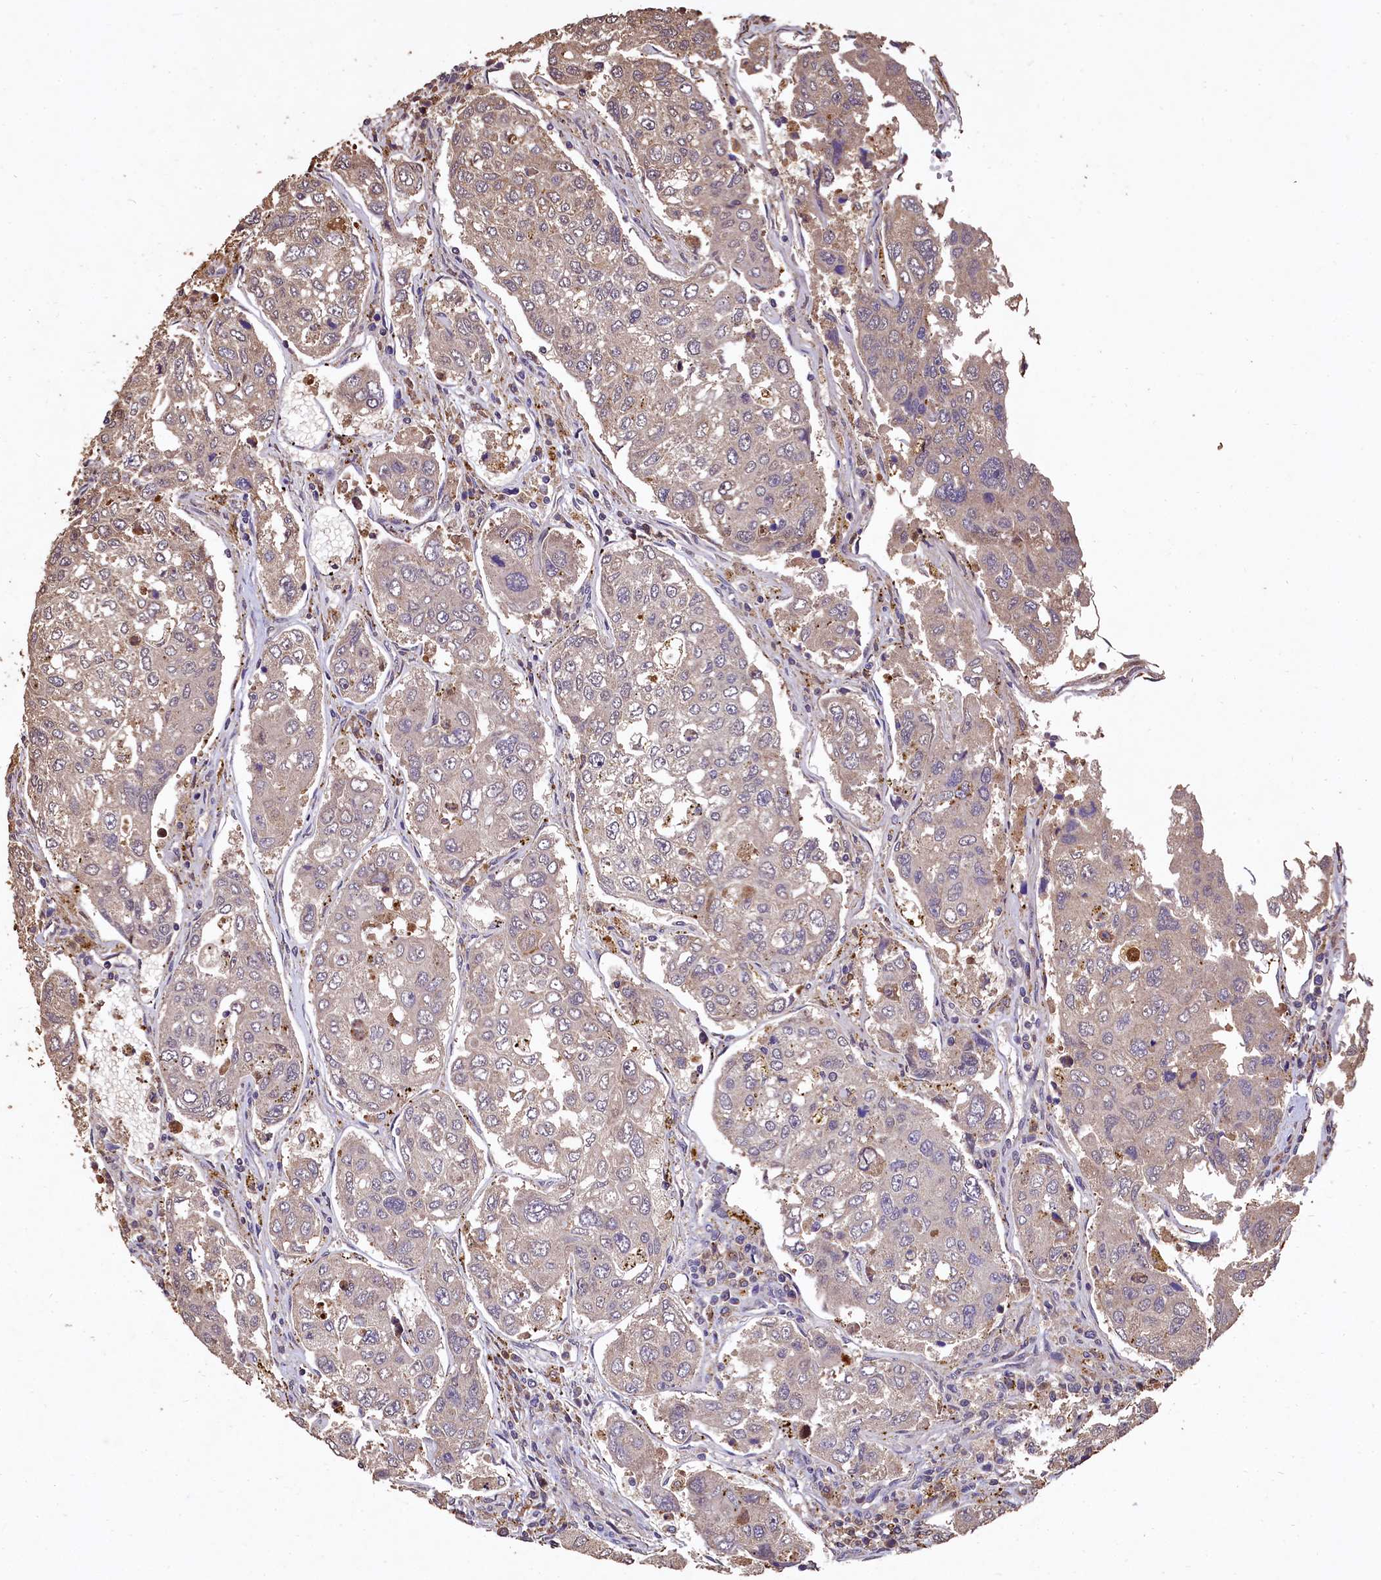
{"staining": {"intensity": "weak", "quantity": "<25%", "location": "cytoplasmic/membranous"}, "tissue": "urothelial cancer", "cell_type": "Tumor cells", "image_type": "cancer", "snomed": [{"axis": "morphology", "description": "Urothelial carcinoma, High grade"}, {"axis": "topography", "description": "Lymph node"}, {"axis": "topography", "description": "Urinary bladder"}], "caption": "DAB immunohistochemical staining of human high-grade urothelial carcinoma displays no significant staining in tumor cells. (Brightfield microscopy of DAB immunohistochemistry at high magnification).", "gene": "LSM4", "patient": {"sex": "male", "age": 51}}